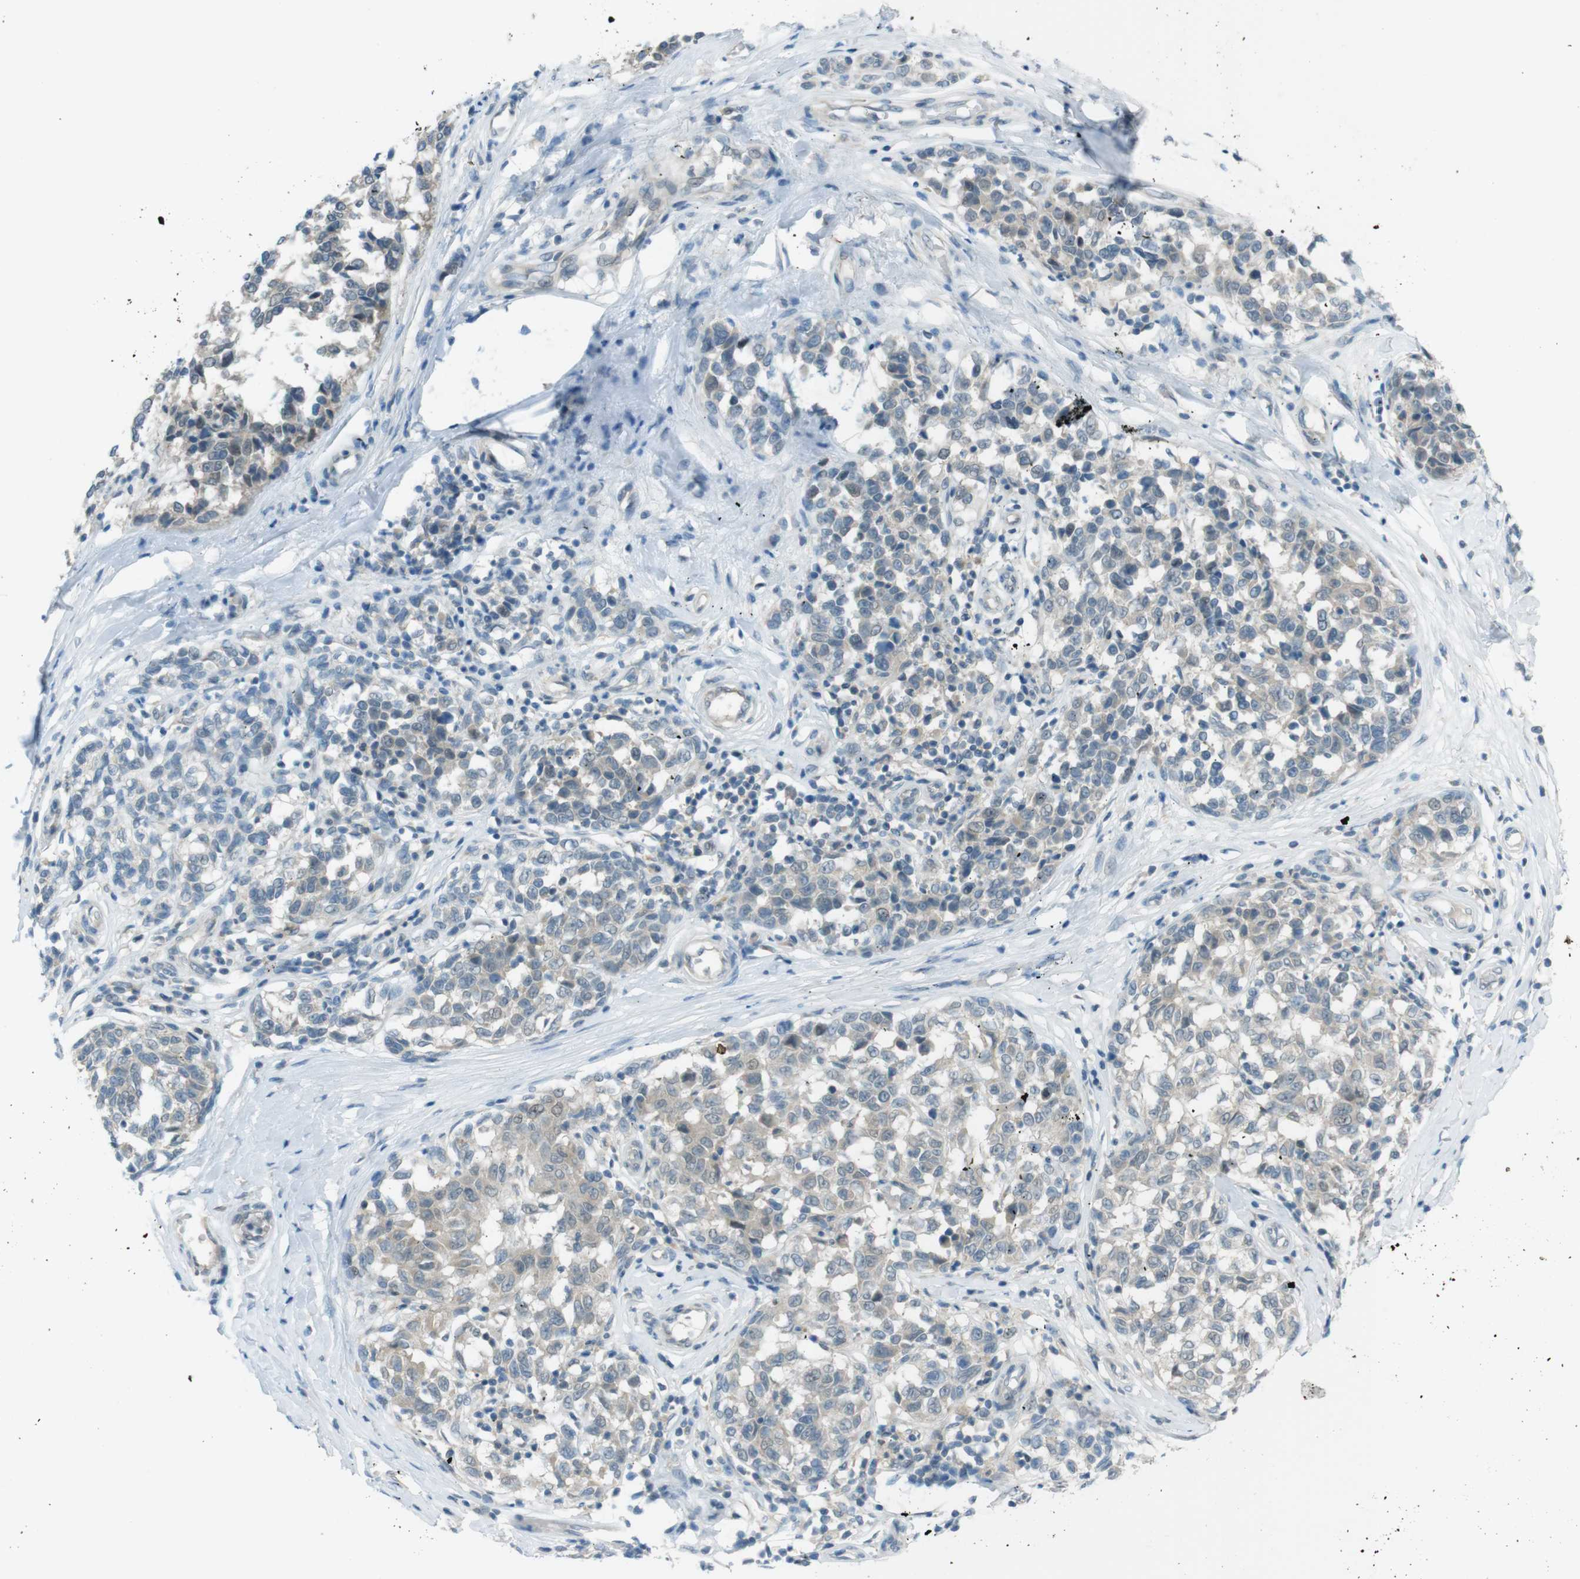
{"staining": {"intensity": "weak", "quantity": "<25%", "location": "cytoplasmic/membranous"}, "tissue": "melanoma", "cell_type": "Tumor cells", "image_type": "cancer", "snomed": [{"axis": "morphology", "description": "Malignant melanoma, NOS"}, {"axis": "topography", "description": "Skin"}], "caption": "Immunohistochemistry histopathology image of human melanoma stained for a protein (brown), which exhibits no positivity in tumor cells.", "gene": "ZDHHC20", "patient": {"sex": "female", "age": 64}}